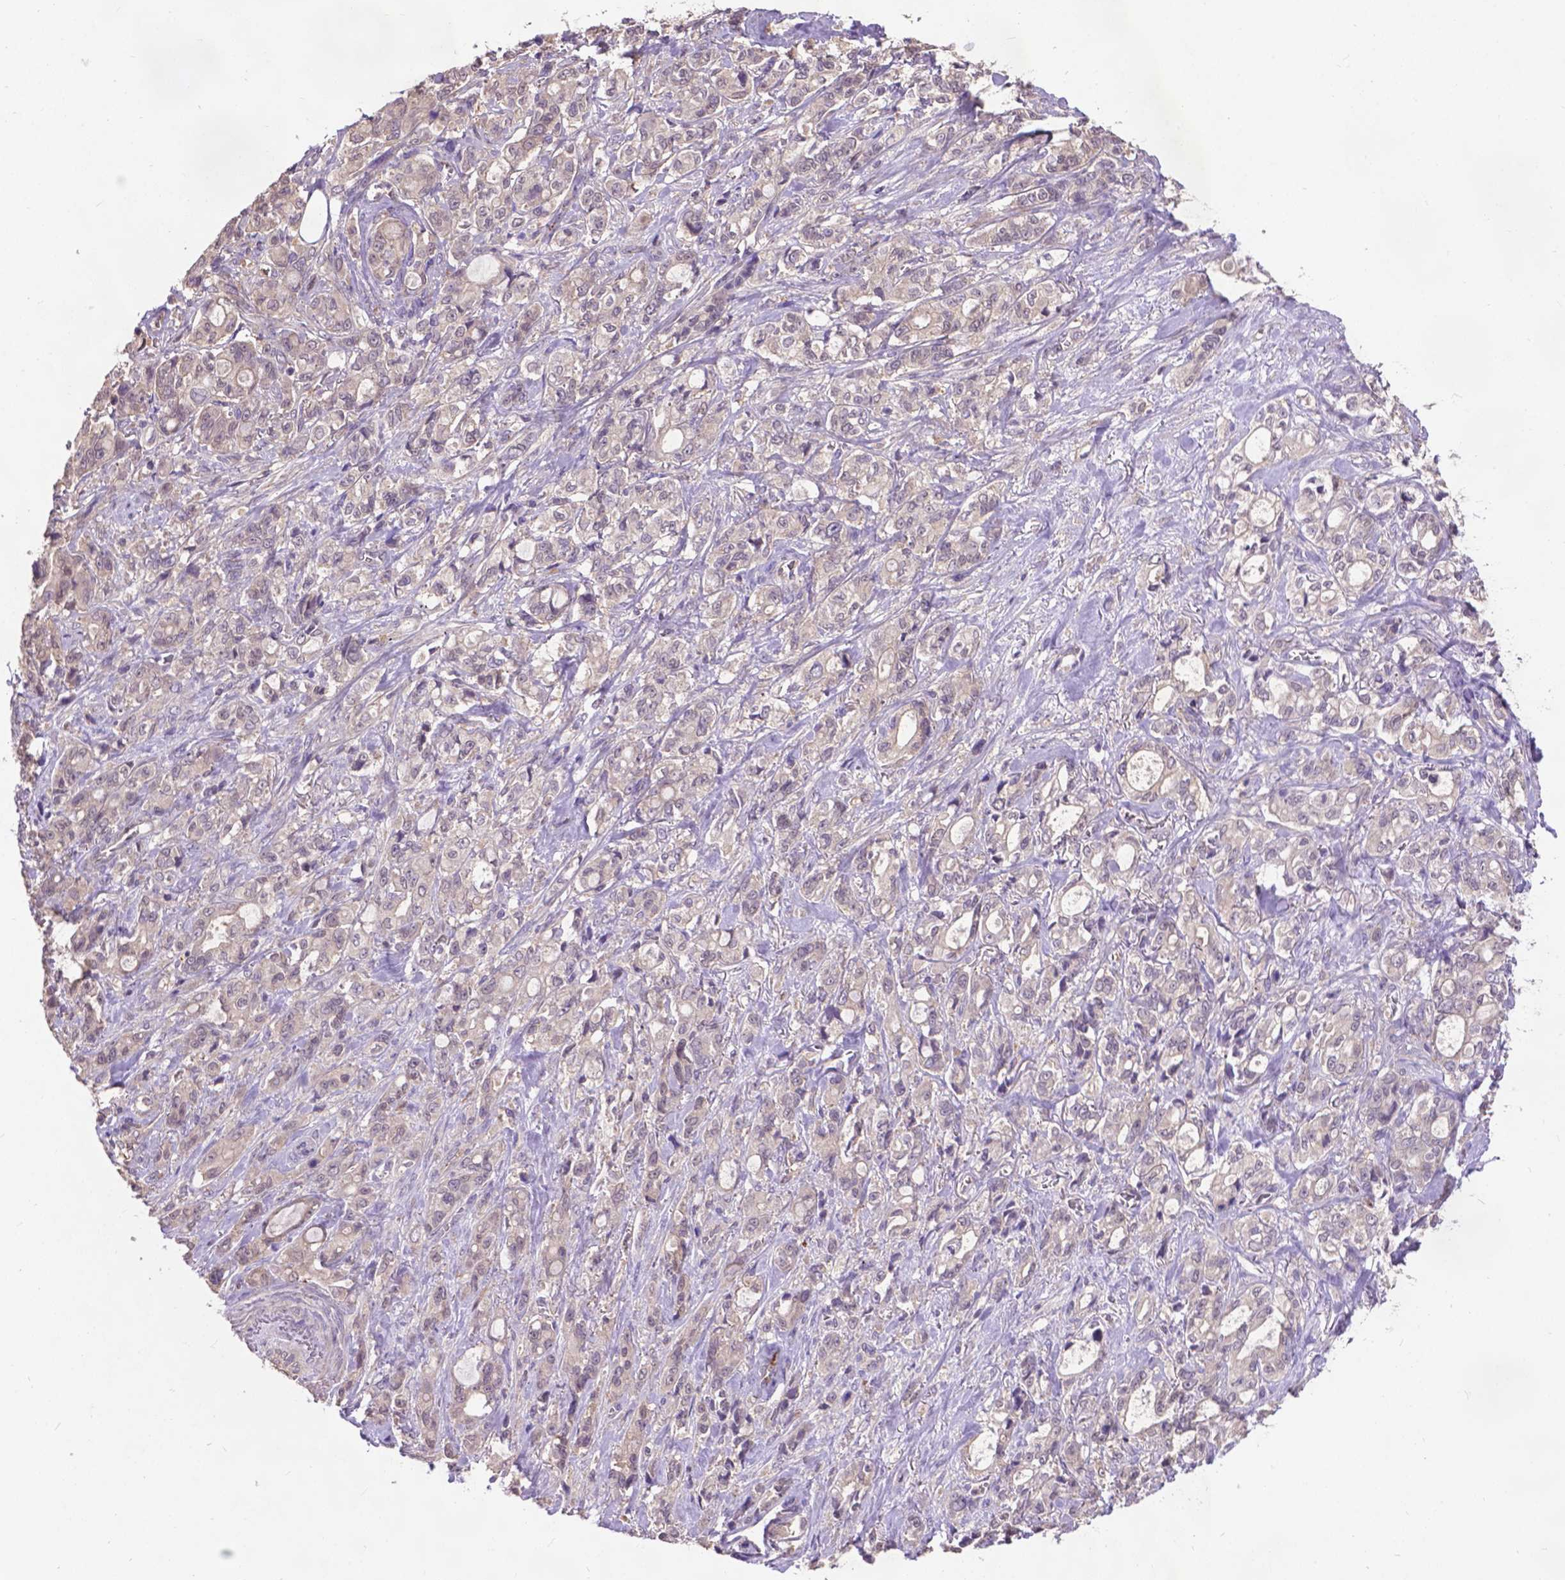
{"staining": {"intensity": "negative", "quantity": "none", "location": "none"}, "tissue": "stomach cancer", "cell_type": "Tumor cells", "image_type": "cancer", "snomed": [{"axis": "morphology", "description": "Adenocarcinoma, NOS"}, {"axis": "topography", "description": "Stomach"}], "caption": "An immunohistochemistry (IHC) image of adenocarcinoma (stomach) is shown. There is no staining in tumor cells of adenocarcinoma (stomach).", "gene": "ZNF337", "patient": {"sex": "male", "age": 63}}